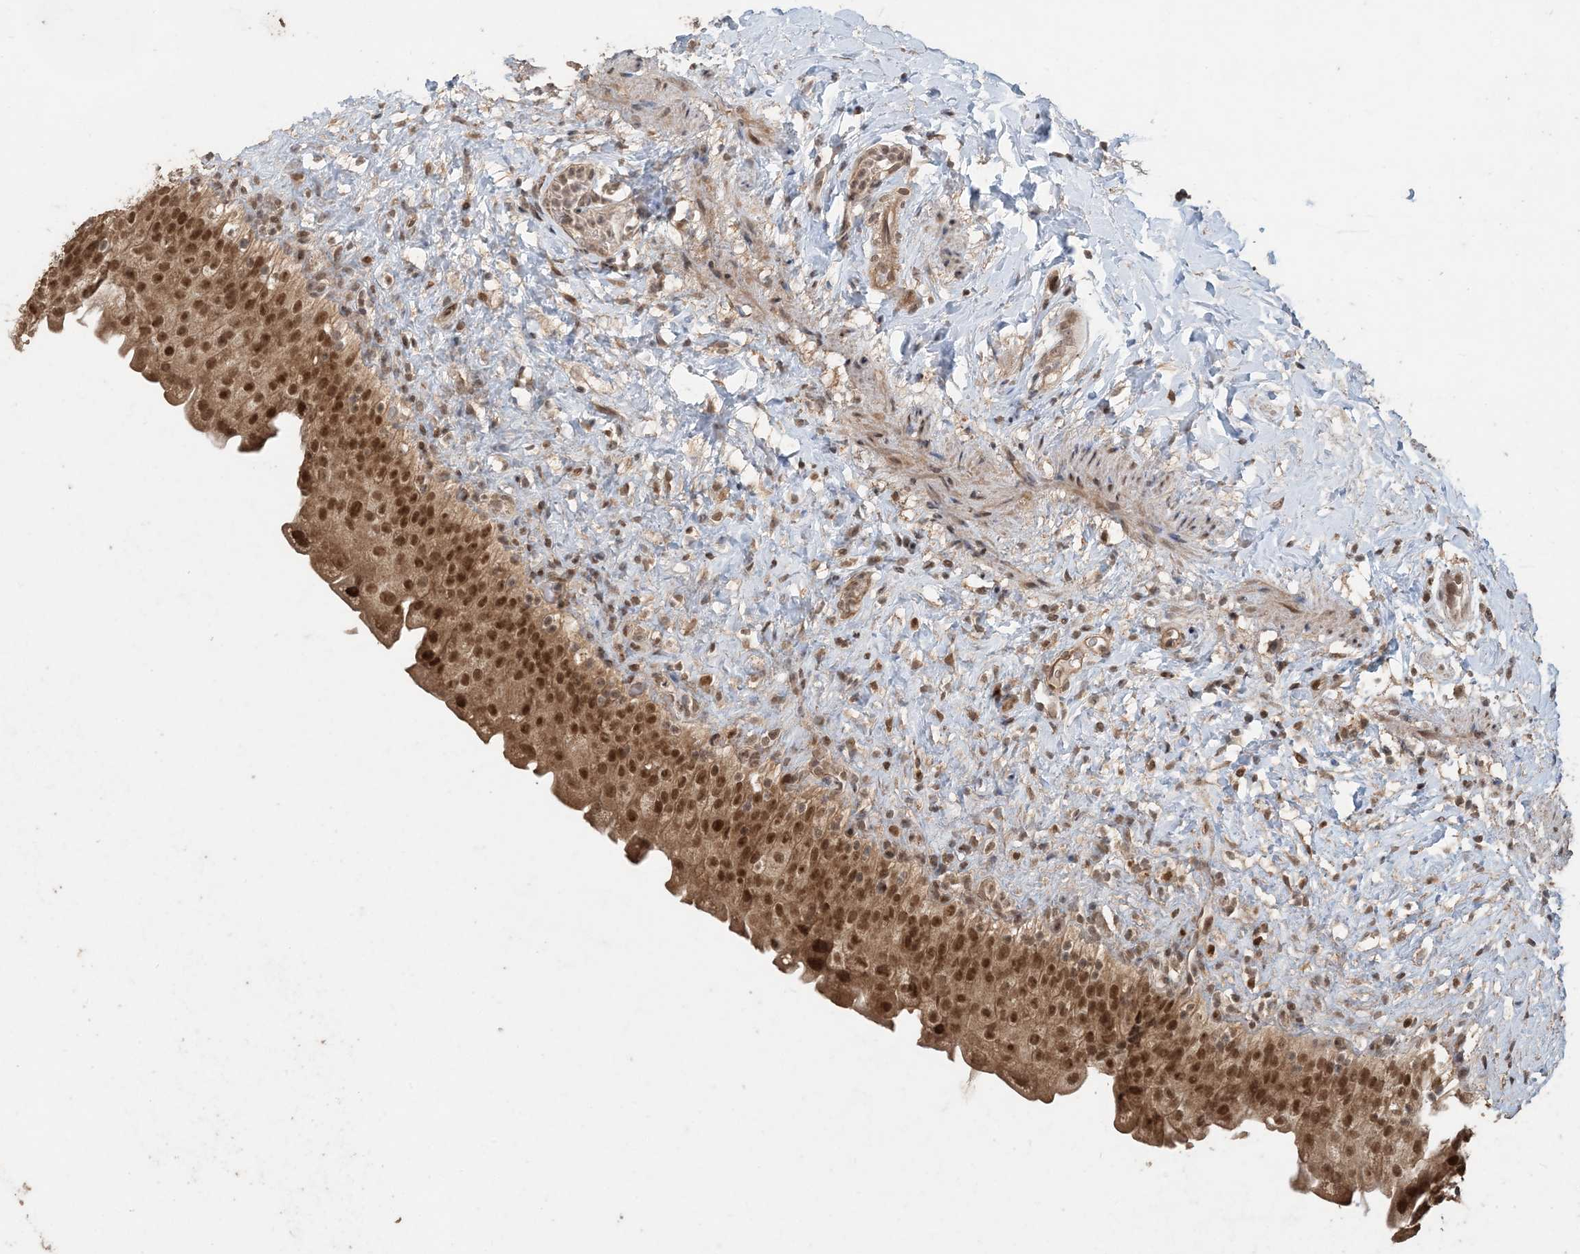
{"staining": {"intensity": "strong", "quantity": ">75%", "location": "cytoplasmic/membranous,nuclear"}, "tissue": "urinary bladder", "cell_type": "Urothelial cells", "image_type": "normal", "snomed": [{"axis": "morphology", "description": "Normal tissue, NOS"}, {"axis": "topography", "description": "Urinary bladder"}], "caption": "Immunohistochemistry (IHC) histopathology image of unremarkable urinary bladder: human urinary bladder stained using immunohistochemistry displays high levels of strong protein expression localized specifically in the cytoplasmic/membranous,nuclear of urothelial cells, appearing as a cytoplasmic/membranous,nuclear brown color.", "gene": "ATP13A2", "patient": {"sex": "female", "age": 27}}